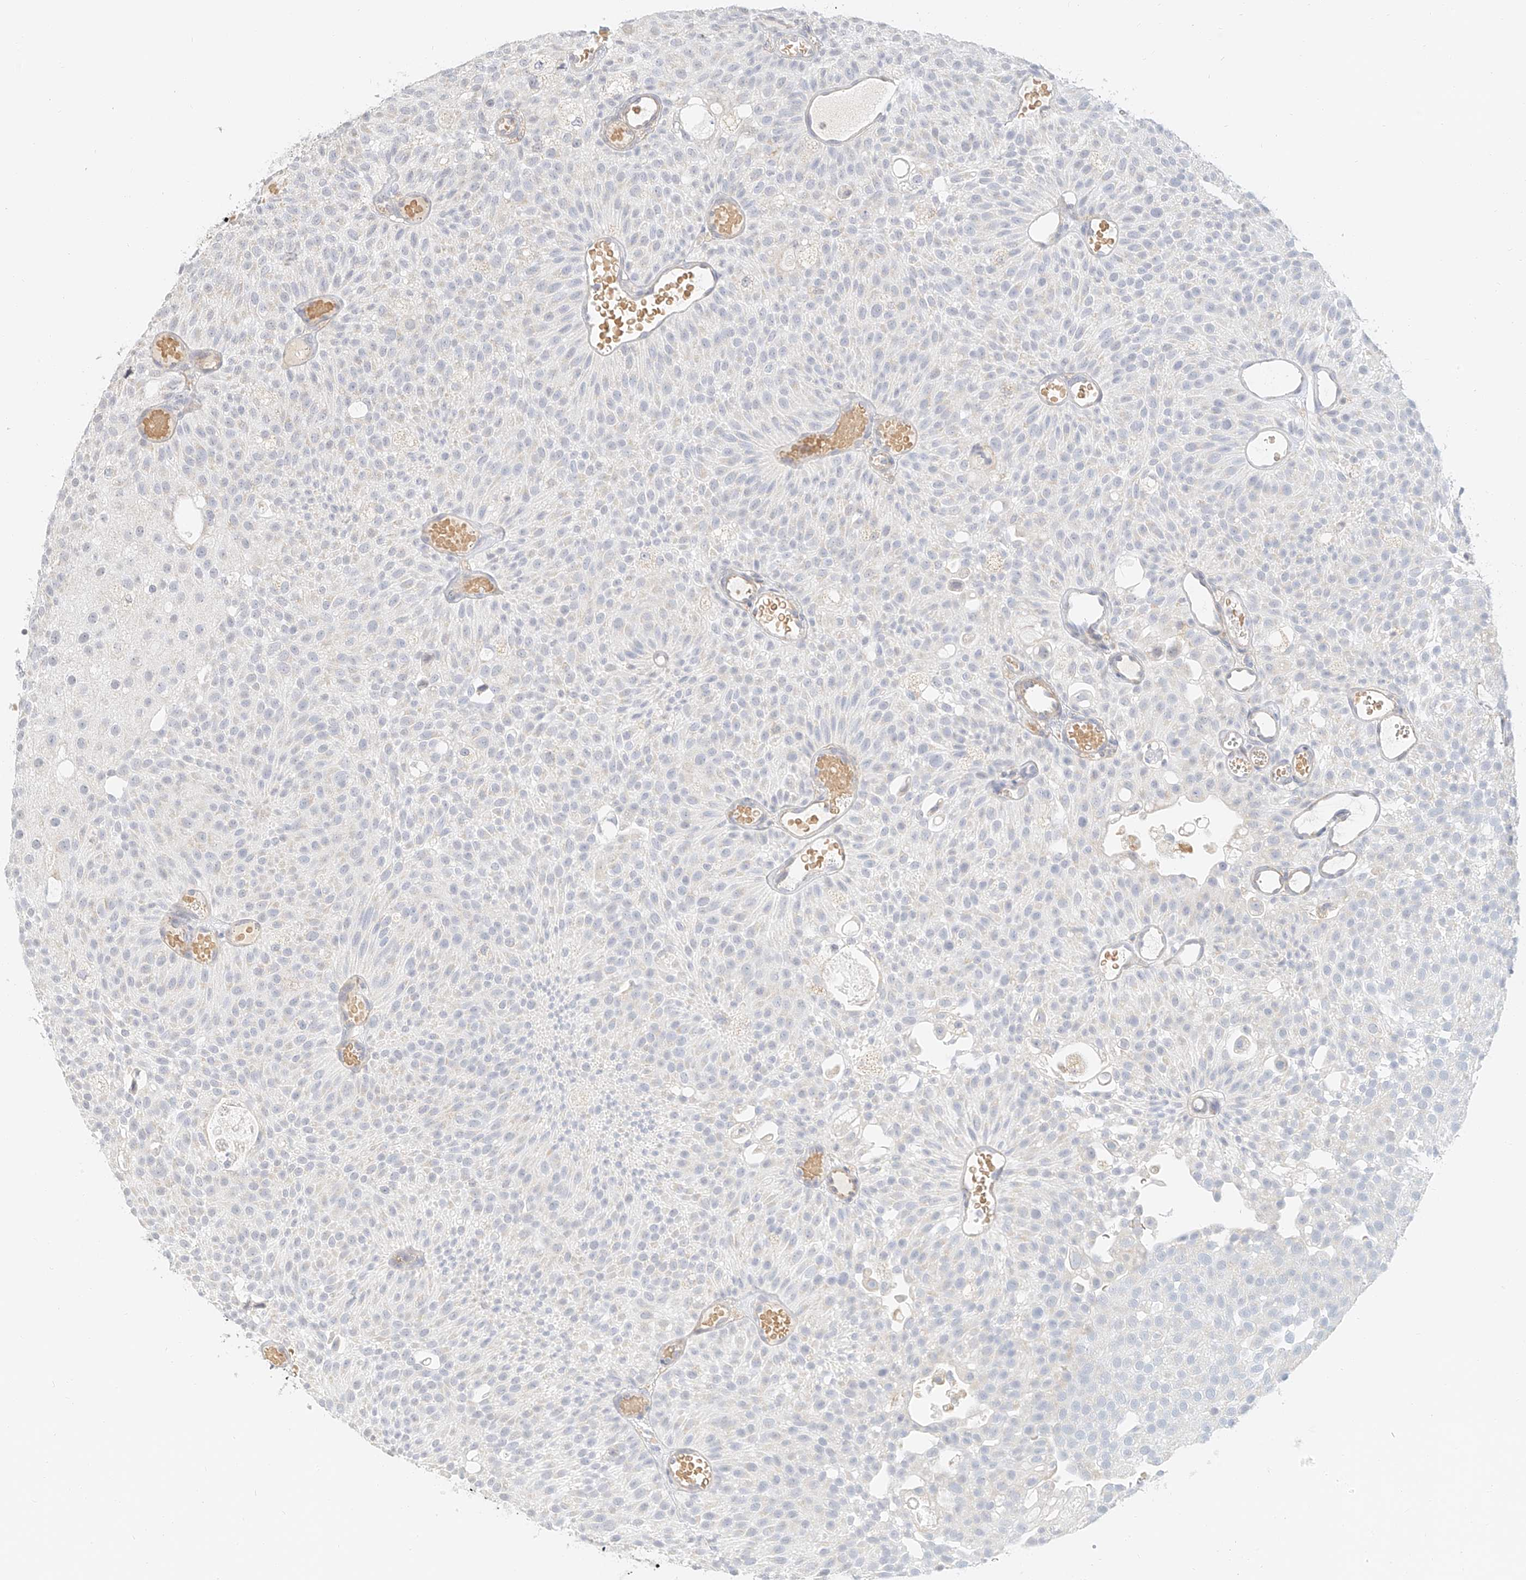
{"staining": {"intensity": "negative", "quantity": "none", "location": "none"}, "tissue": "urothelial cancer", "cell_type": "Tumor cells", "image_type": "cancer", "snomed": [{"axis": "morphology", "description": "Urothelial carcinoma, Low grade"}, {"axis": "topography", "description": "Urinary bladder"}], "caption": "Protein analysis of urothelial cancer shows no significant expression in tumor cells.", "gene": "CXorf58", "patient": {"sex": "male", "age": 78}}